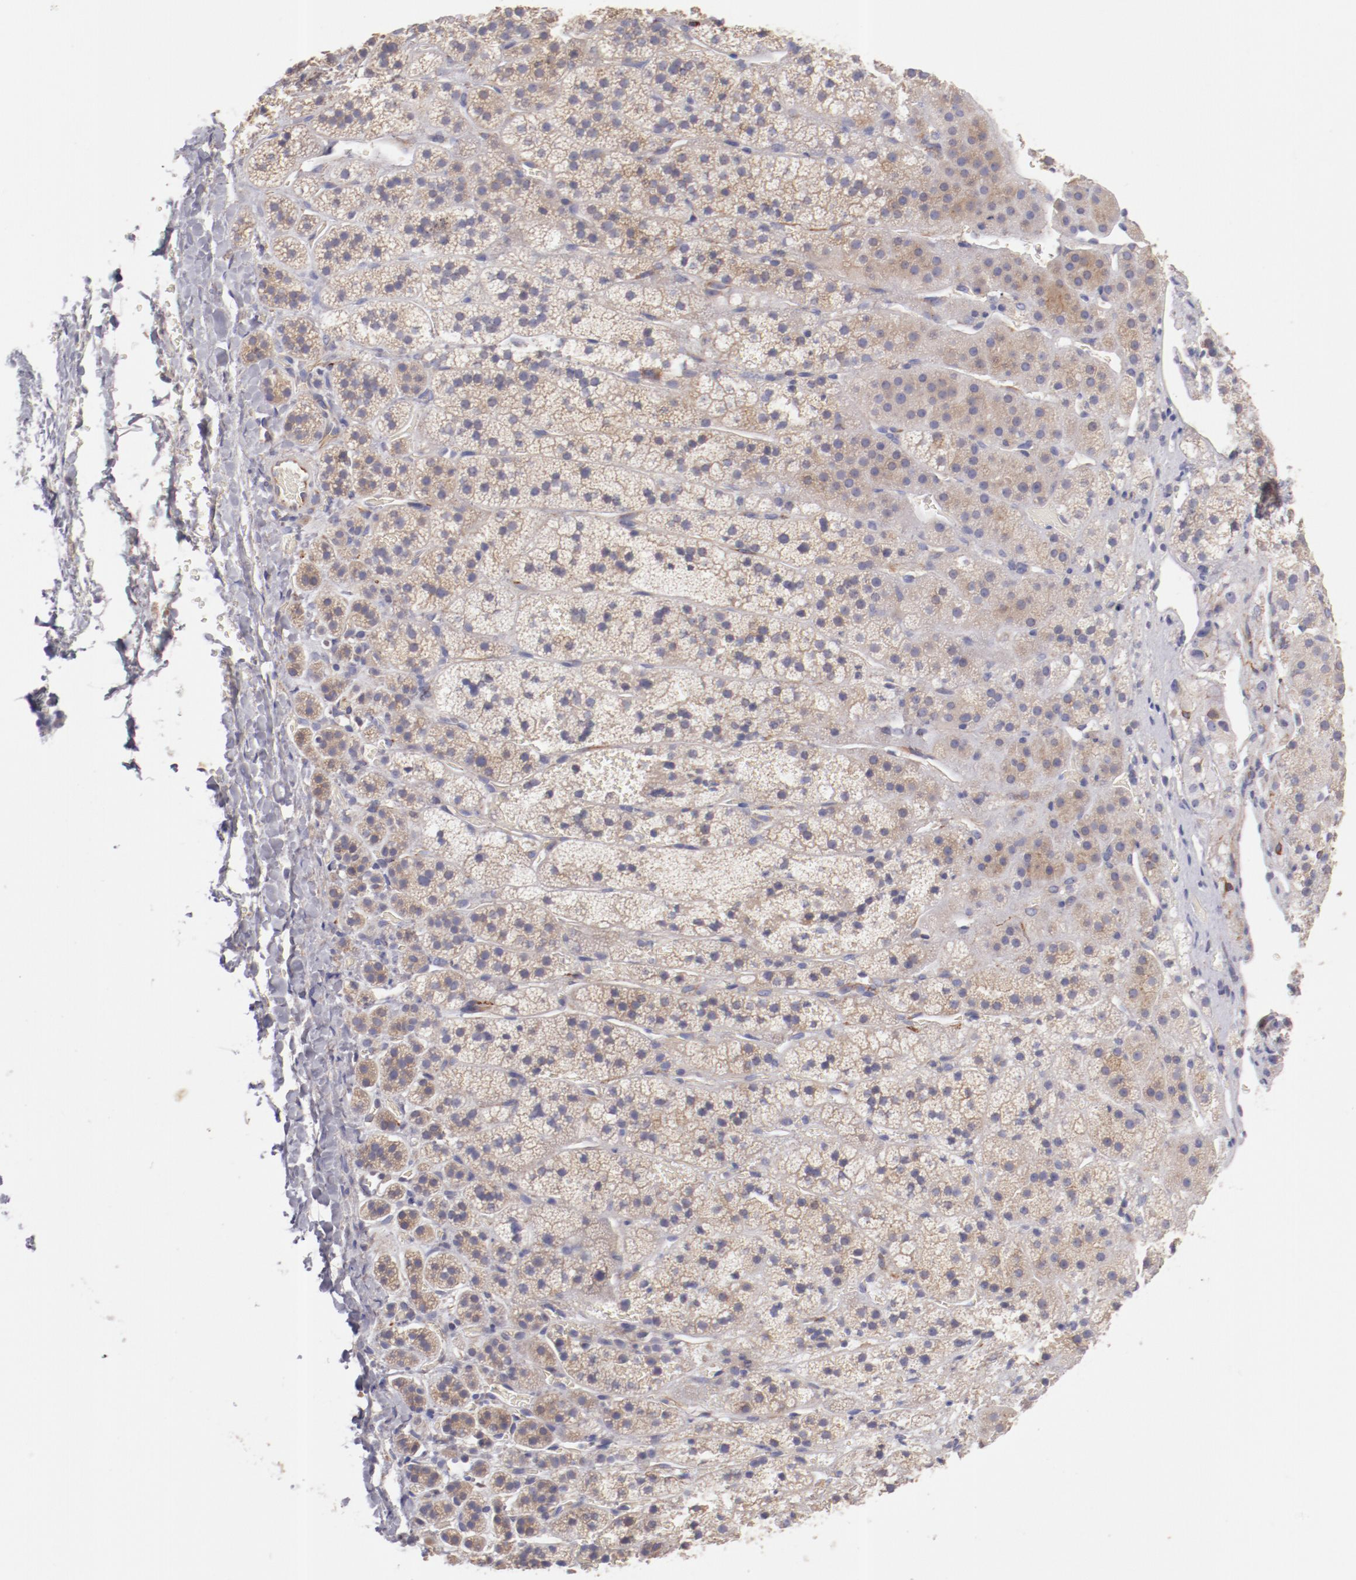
{"staining": {"intensity": "moderate", "quantity": "25%-75%", "location": "cytoplasmic/membranous"}, "tissue": "adrenal gland", "cell_type": "Glandular cells", "image_type": "normal", "snomed": [{"axis": "morphology", "description": "Normal tissue, NOS"}, {"axis": "topography", "description": "Adrenal gland"}], "caption": "Immunohistochemistry photomicrograph of unremarkable adrenal gland: adrenal gland stained using immunohistochemistry exhibits medium levels of moderate protein expression localized specifically in the cytoplasmic/membranous of glandular cells, appearing as a cytoplasmic/membranous brown color.", "gene": "ENTPD5", "patient": {"sex": "female", "age": 44}}